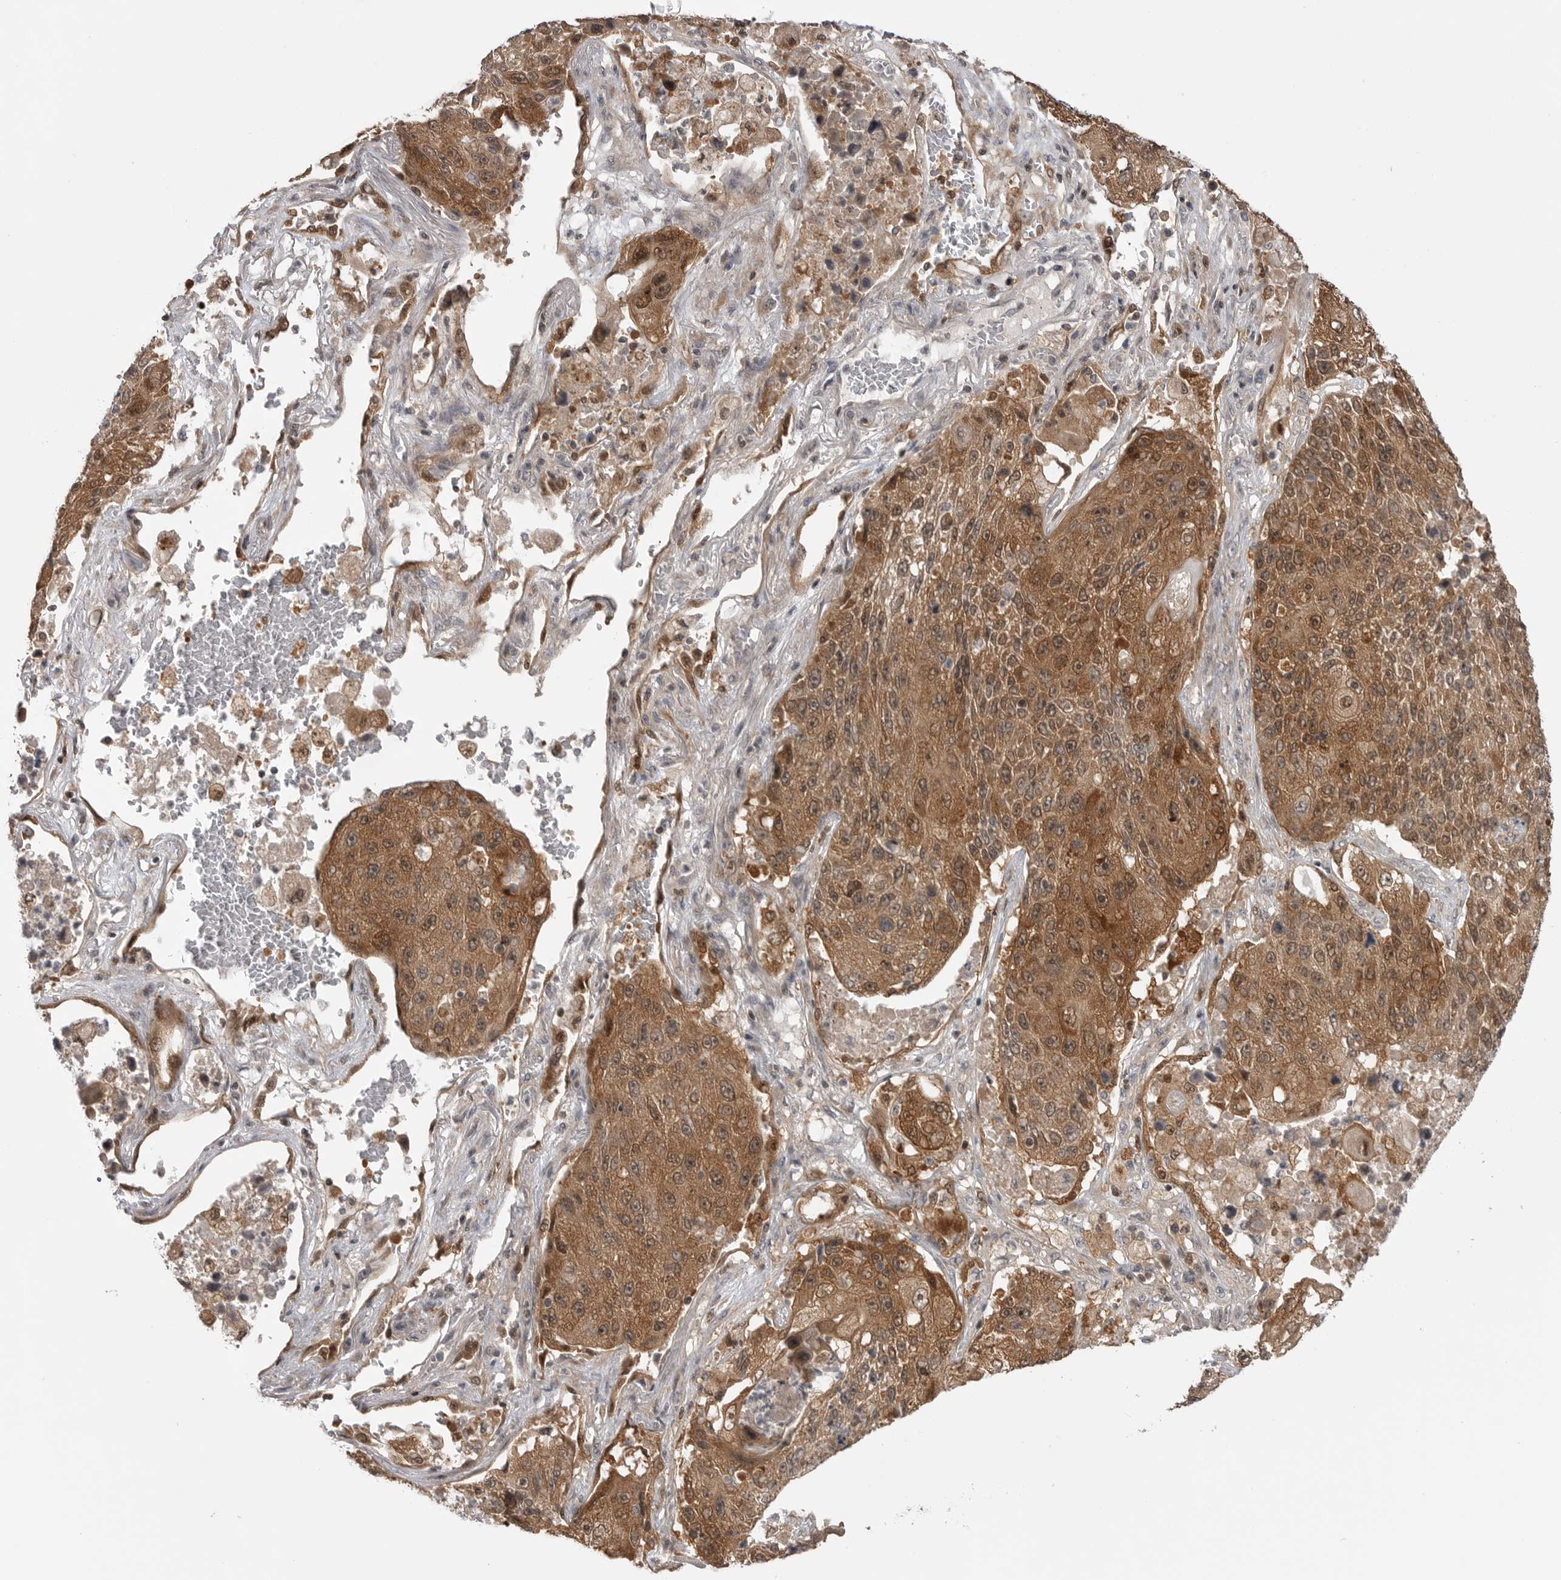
{"staining": {"intensity": "moderate", "quantity": ">75%", "location": "cytoplasmic/membranous"}, "tissue": "lung cancer", "cell_type": "Tumor cells", "image_type": "cancer", "snomed": [{"axis": "morphology", "description": "Squamous cell carcinoma, NOS"}, {"axis": "topography", "description": "Lung"}], "caption": "Immunohistochemistry (IHC) histopathology image of lung cancer stained for a protein (brown), which demonstrates medium levels of moderate cytoplasmic/membranous expression in approximately >75% of tumor cells.", "gene": "MAPK13", "patient": {"sex": "male", "age": 61}}